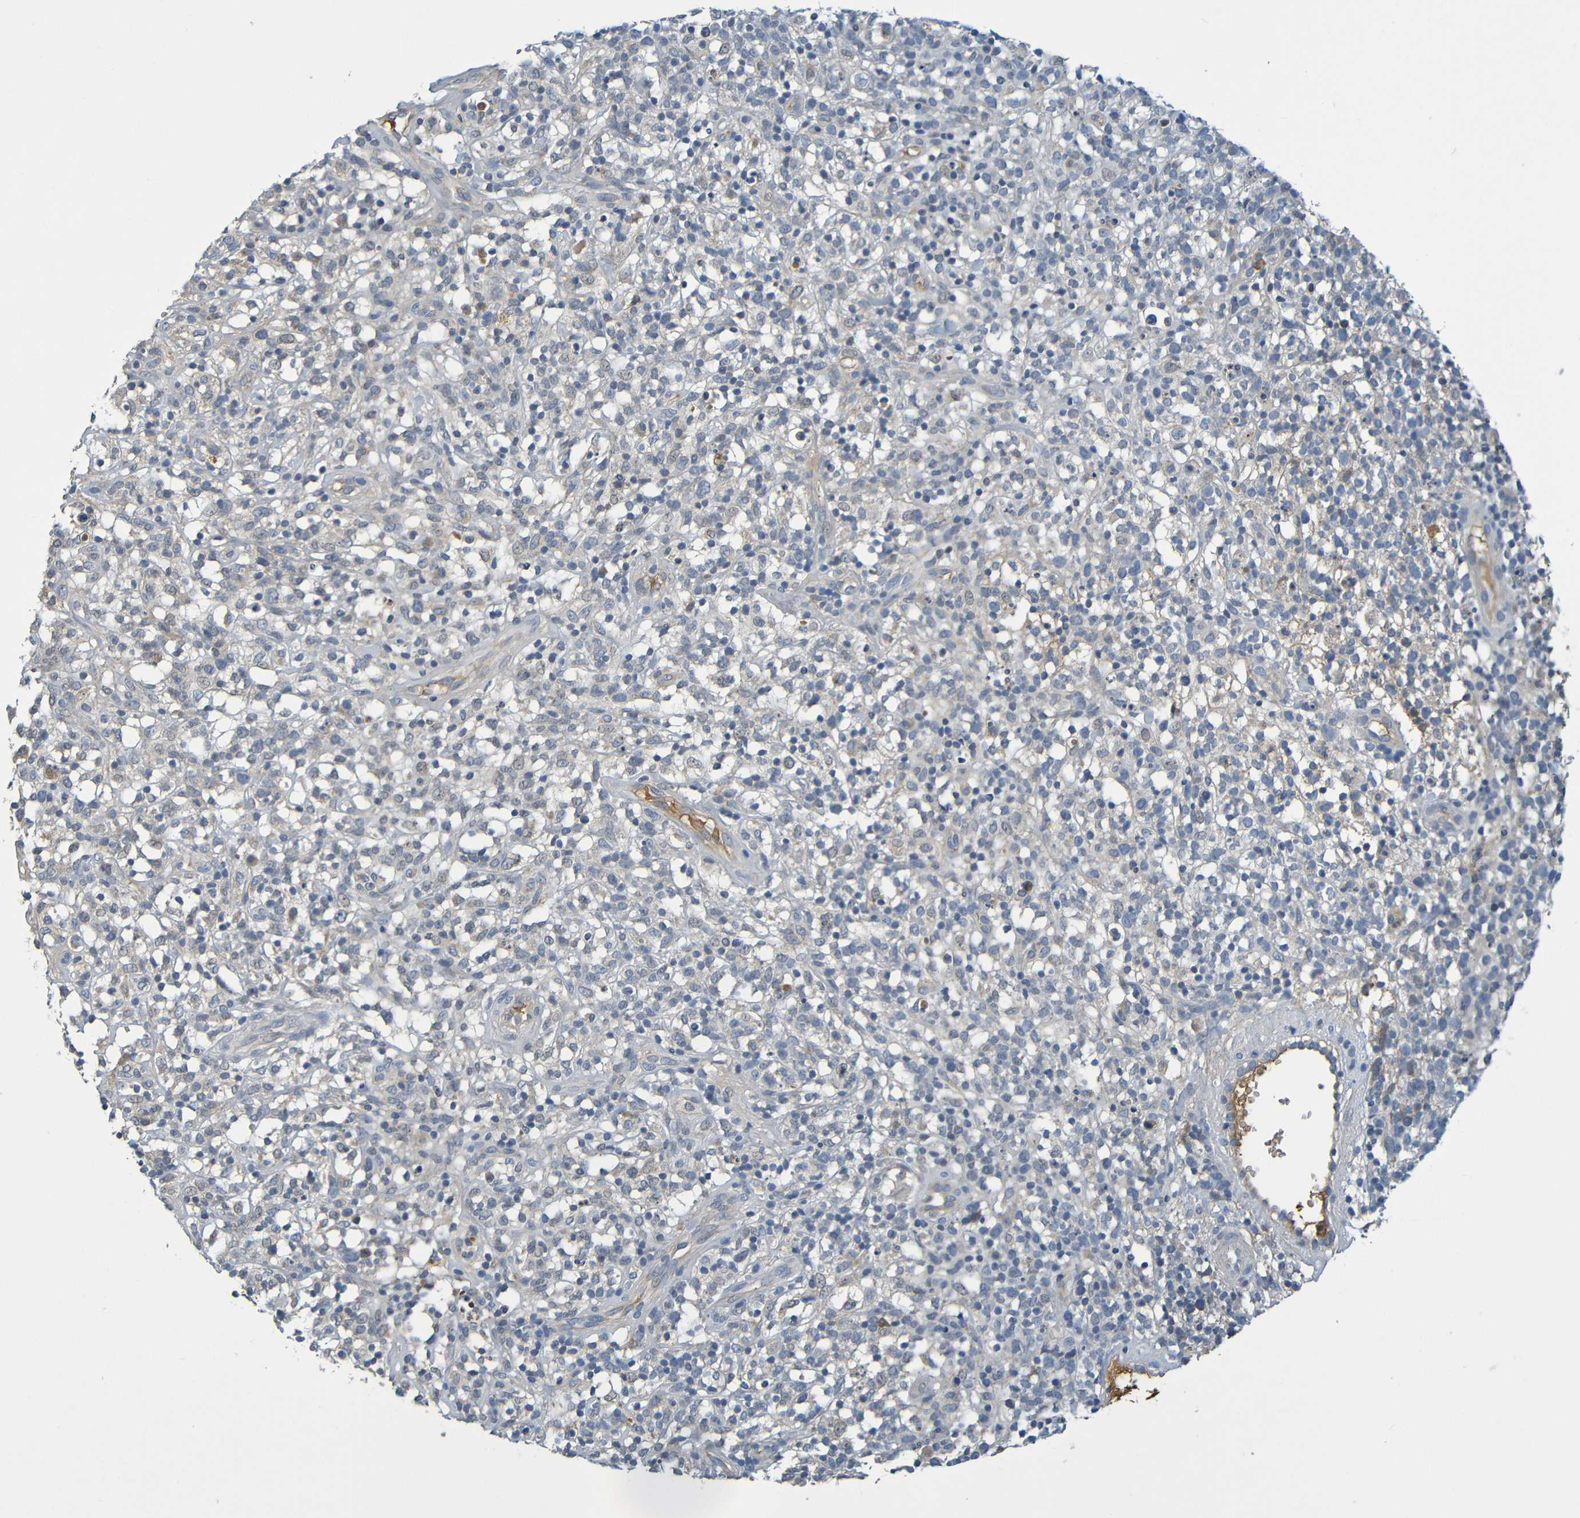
{"staining": {"intensity": "negative", "quantity": "none", "location": "none"}, "tissue": "lymphoma", "cell_type": "Tumor cells", "image_type": "cancer", "snomed": [{"axis": "morphology", "description": "Malignant lymphoma, non-Hodgkin's type, High grade"}, {"axis": "topography", "description": "Lymph node"}], "caption": "Immunohistochemical staining of high-grade malignant lymphoma, non-Hodgkin's type exhibits no significant expression in tumor cells.", "gene": "C1QA", "patient": {"sex": "female", "age": 73}}